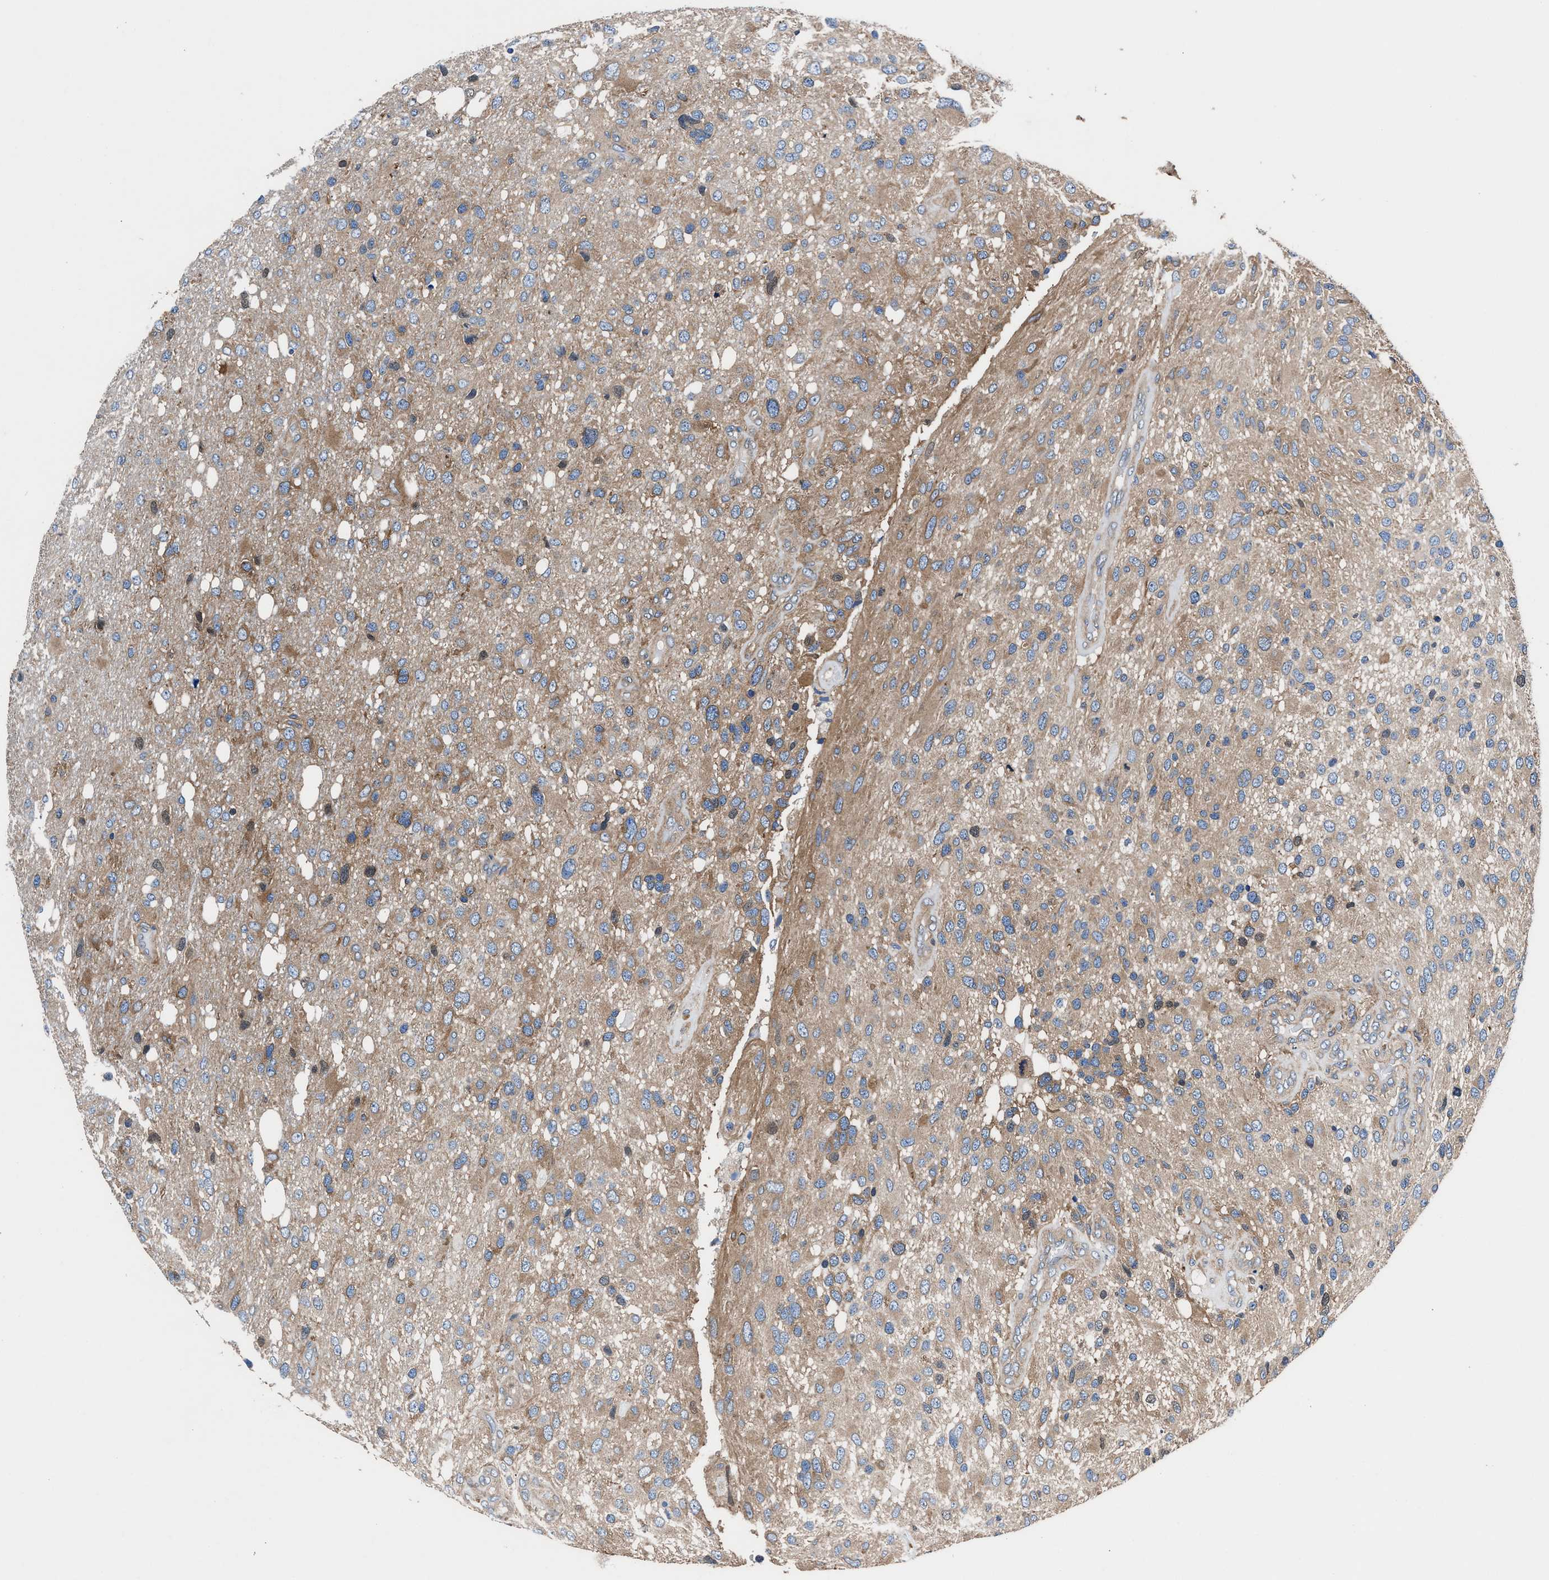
{"staining": {"intensity": "moderate", "quantity": "25%-75%", "location": "cytoplasmic/membranous"}, "tissue": "glioma", "cell_type": "Tumor cells", "image_type": "cancer", "snomed": [{"axis": "morphology", "description": "Glioma, malignant, High grade"}, {"axis": "topography", "description": "Brain"}], "caption": "About 25%-75% of tumor cells in glioma demonstrate moderate cytoplasmic/membranous protein positivity as visualized by brown immunohistochemical staining.", "gene": "SH3GL1", "patient": {"sex": "female", "age": 58}}